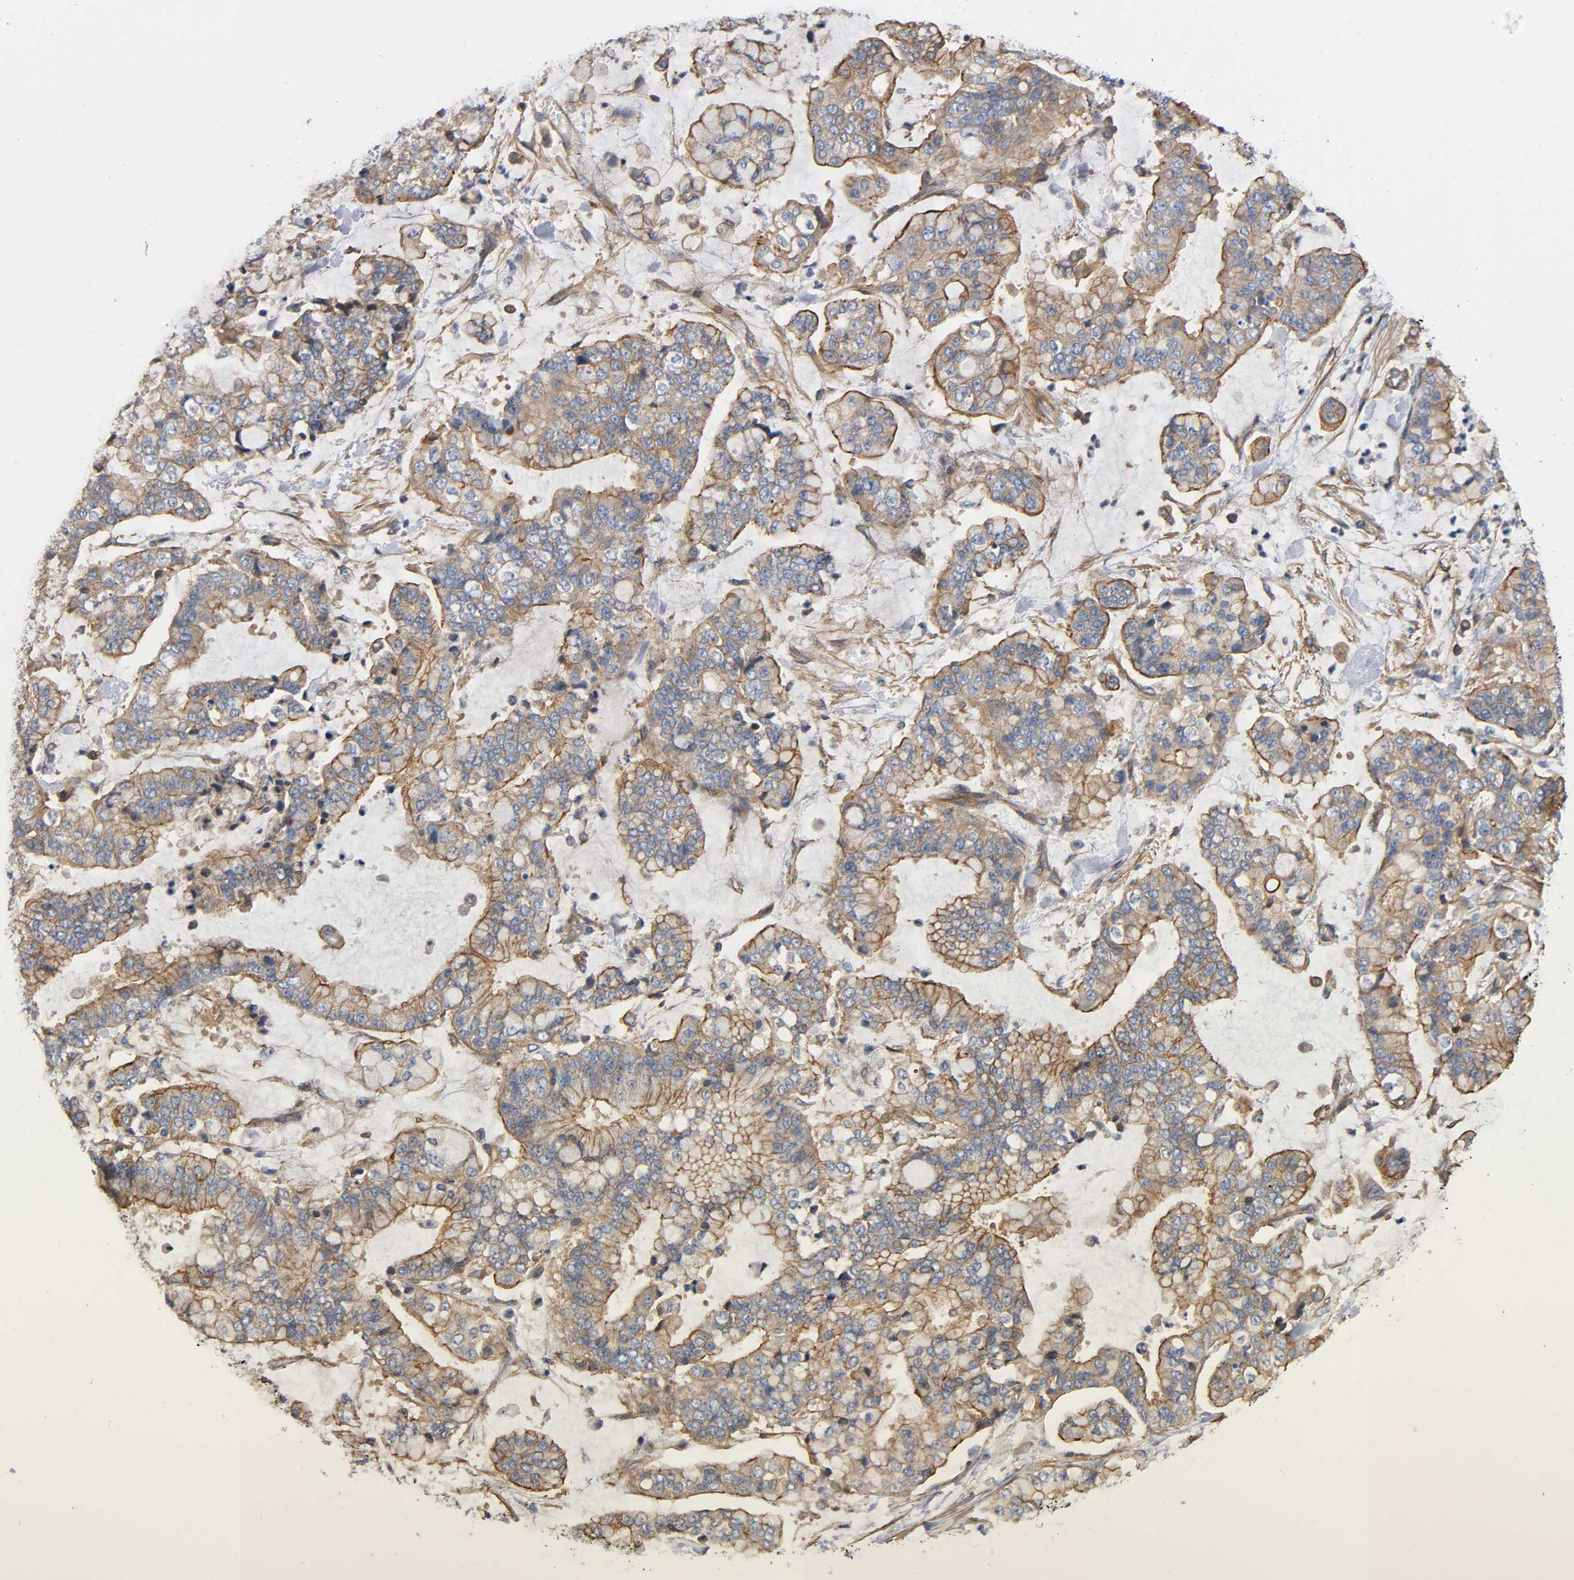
{"staining": {"intensity": "moderate", "quantity": ">75%", "location": "cytoplasmic/membranous"}, "tissue": "stomach cancer", "cell_type": "Tumor cells", "image_type": "cancer", "snomed": [{"axis": "morphology", "description": "Normal tissue, NOS"}, {"axis": "morphology", "description": "Adenocarcinoma, NOS"}, {"axis": "topography", "description": "Stomach, upper"}, {"axis": "topography", "description": "Stomach"}], "caption": "Tumor cells exhibit medium levels of moderate cytoplasmic/membranous staining in approximately >75% of cells in stomach cancer.", "gene": "MARS1", "patient": {"sex": "male", "age": 76}}